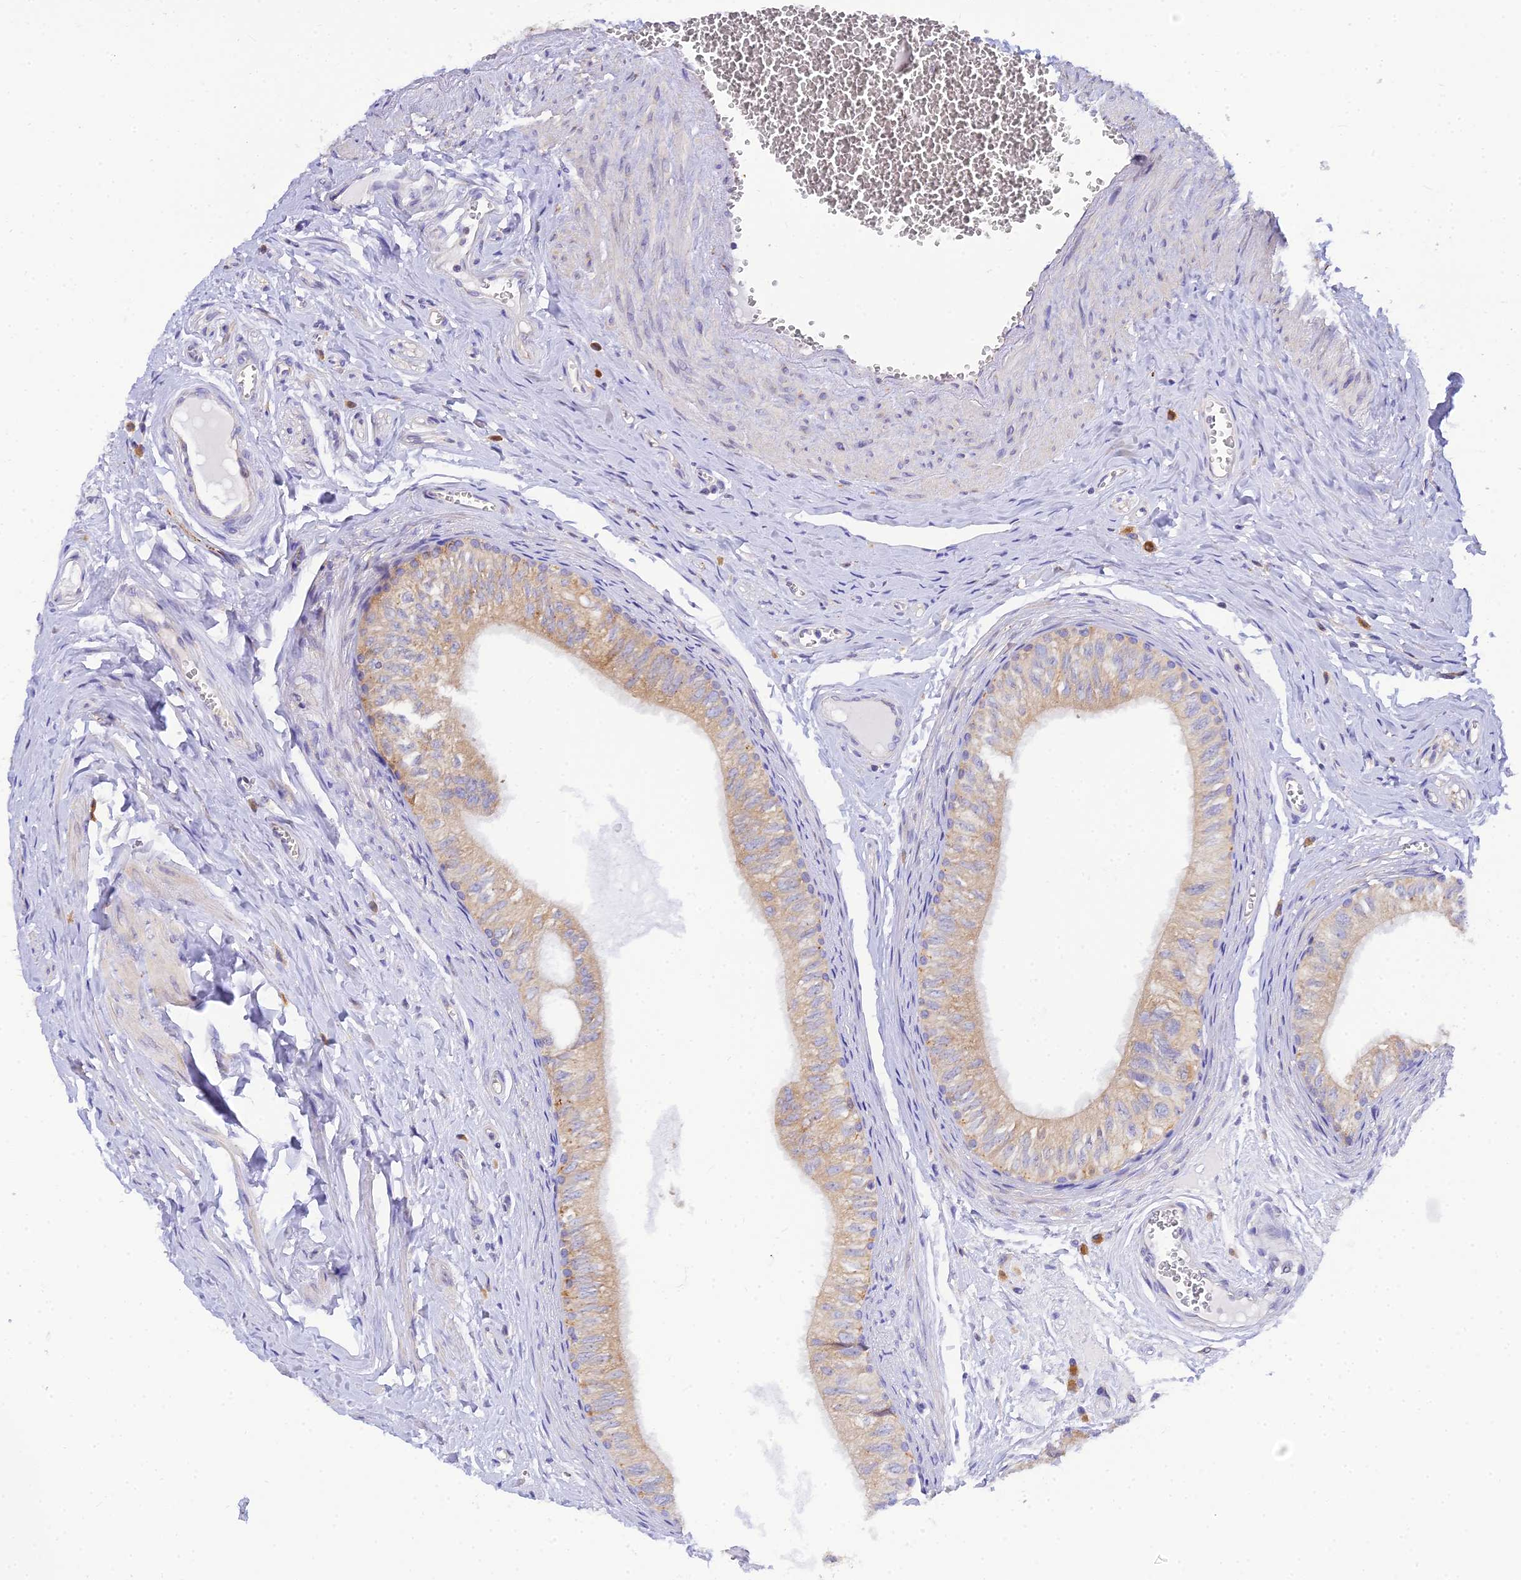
{"staining": {"intensity": "moderate", "quantity": "25%-75%", "location": "cytoplasmic/membranous"}, "tissue": "epididymis", "cell_type": "Glandular cells", "image_type": "normal", "snomed": [{"axis": "morphology", "description": "Normal tissue, NOS"}, {"axis": "topography", "description": "Epididymis"}], "caption": "Protein staining of unremarkable epididymis shows moderate cytoplasmic/membranous expression in about 25%-75% of glandular cells. The staining was performed using DAB to visualize the protein expression in brown, while the nuclei were stained in blue with hematoxylin (Magnification: 20x).", "gene": "ARL8A", "patient": {"sex": "male", "age": 42}}